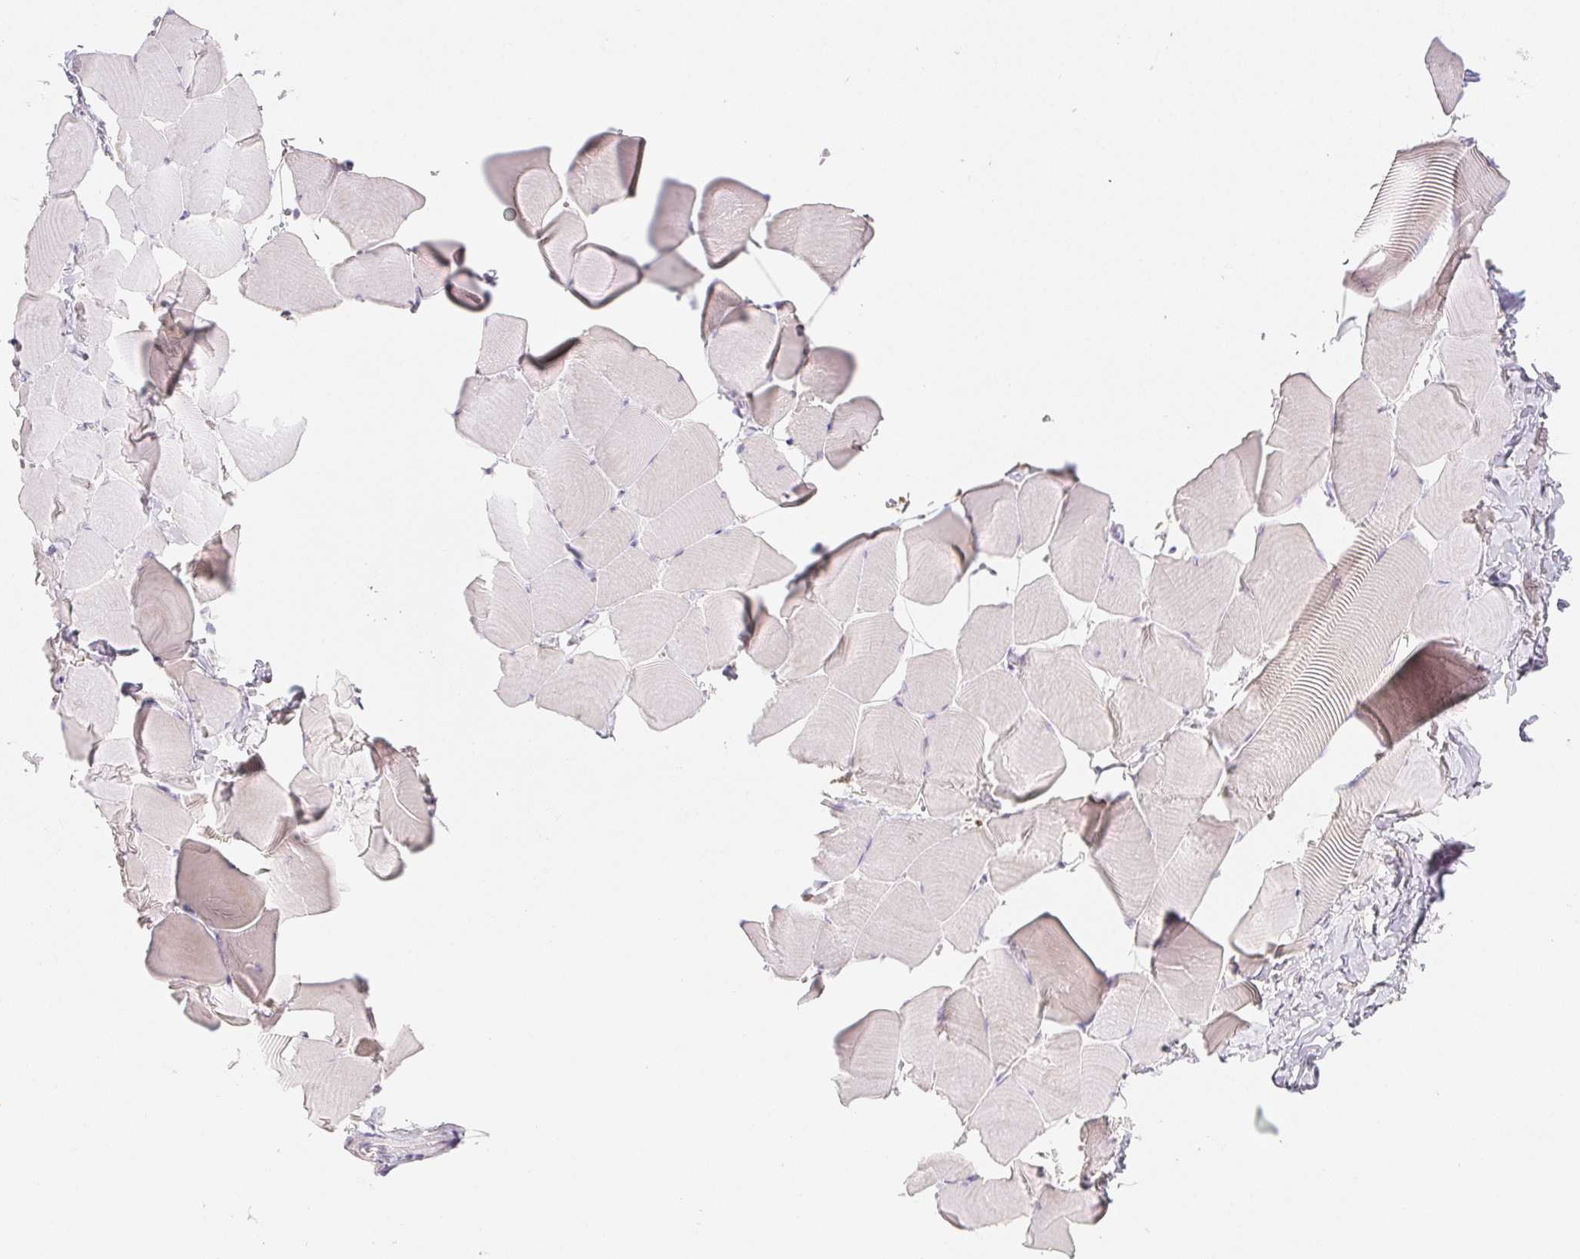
{"staining": {"intensity": "negative", "quantity": "none", "location": "none"}, "tissue": "skeletal muscle", "cell_type": "Myocytes", "image_type": "normal", "snomed": [{"axis": "morphology", "description": "Normal tissue, NOS"}, {"axis": "topography", "description": "Skeletal muscle"}], "caption": "This micrograph is of benign skeletal muscle stained with immunohistochemistry (IHC) to label a protein in brown with the nuclei are counter-stained blue. There is no expression in myocytes. (Immunohistochemistry (ihc), brightfield microscopy, high magnification).", "gene": "ACVR1B", "patient": {"sex": "male", "age": 25}}